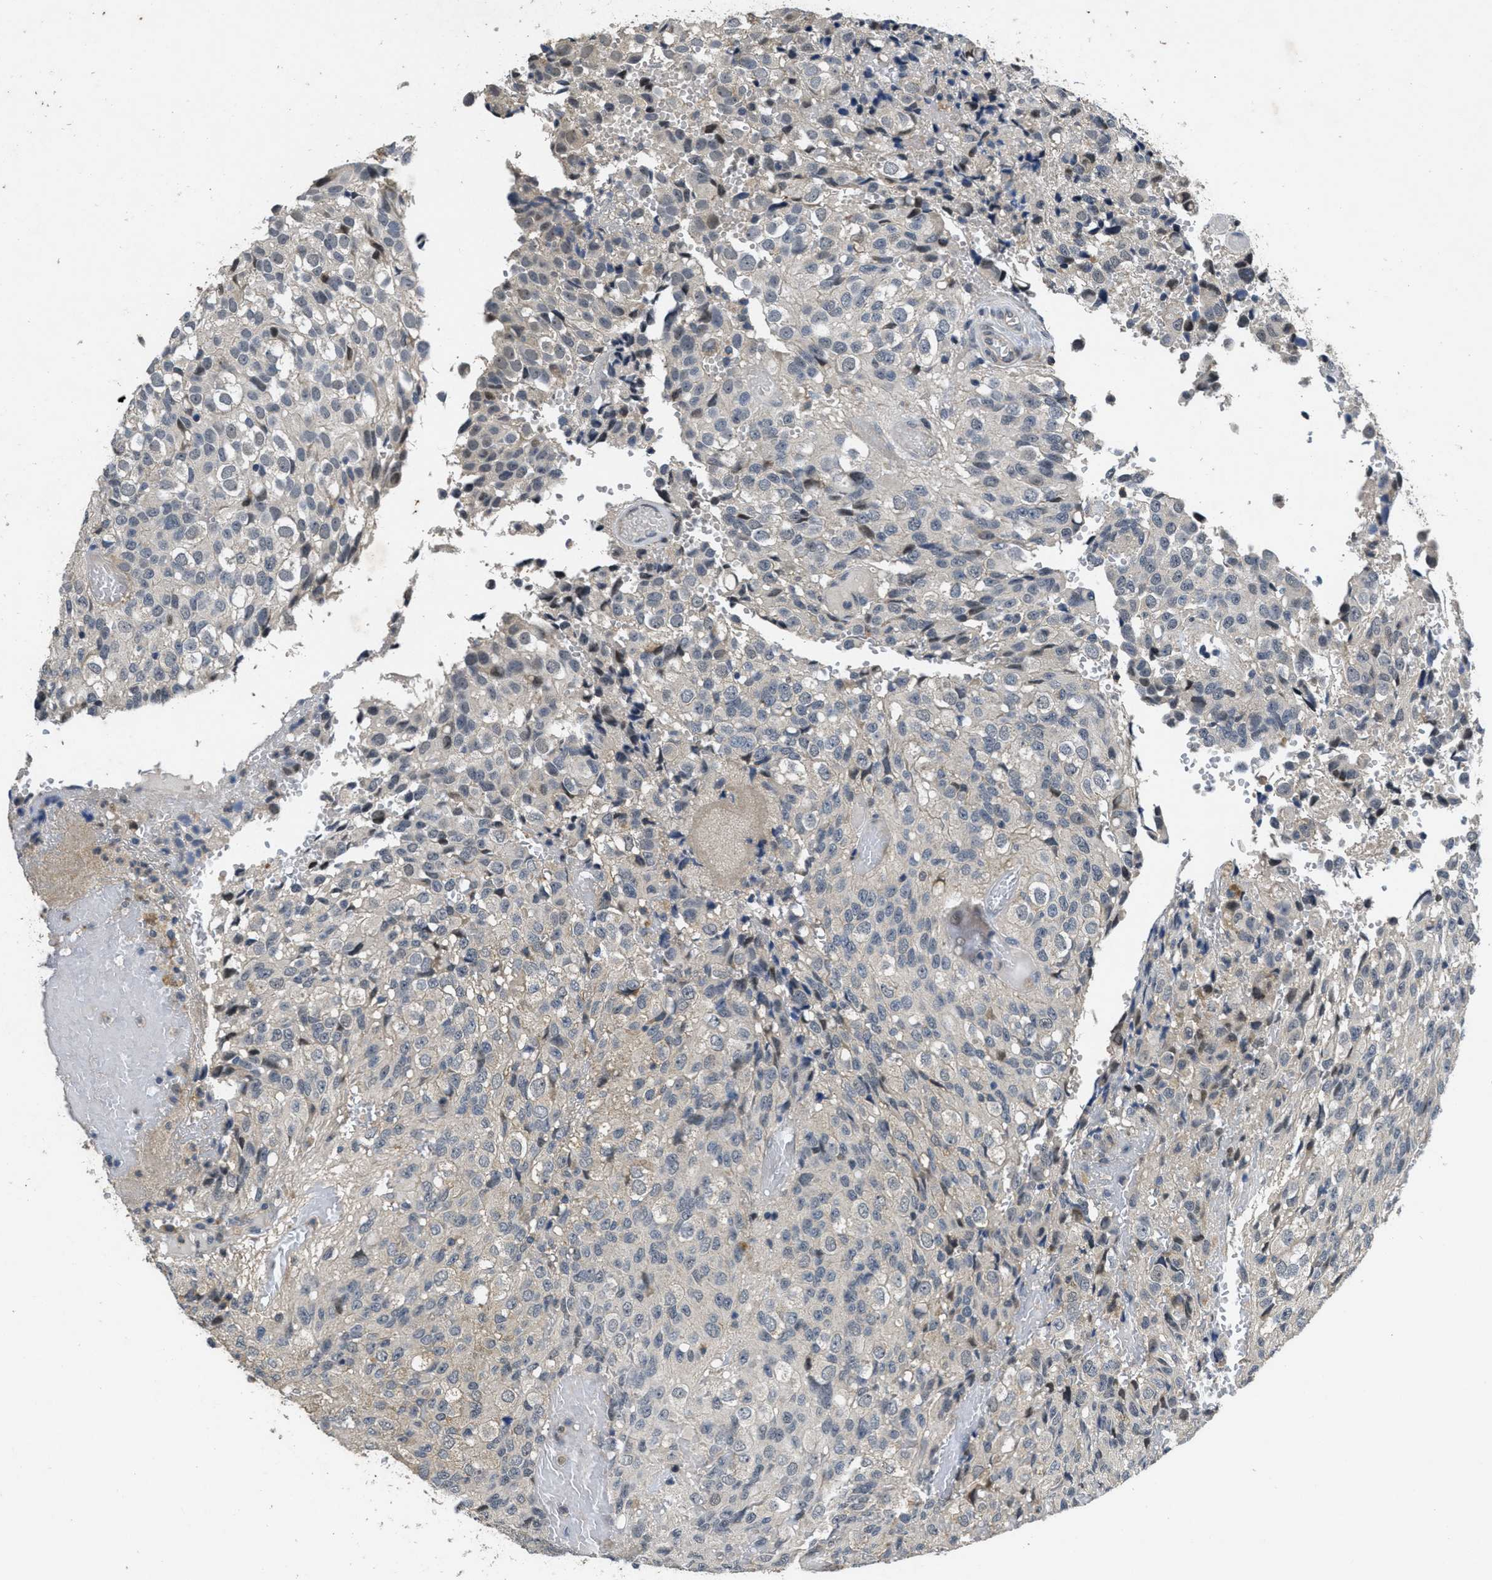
{"staining": {"intensity": "weak", "quantity": "<25%", "location": "nuclear"}, "tissue": "glioma", "cell_type": "Tumor cells", "image_type": "cancer", "snomed": [{"axis": "morphology", "description": "Glioma, malignant, High grade"}, {"axis": "topography", "description": "Brain"}], "caption": "Malignant glioma (high-grade) was stained to show a protein in brown. There is no significant staining in tumor cells.", "gene": "PAPOLG", "patient": {"sex": "male", "age": 32}}